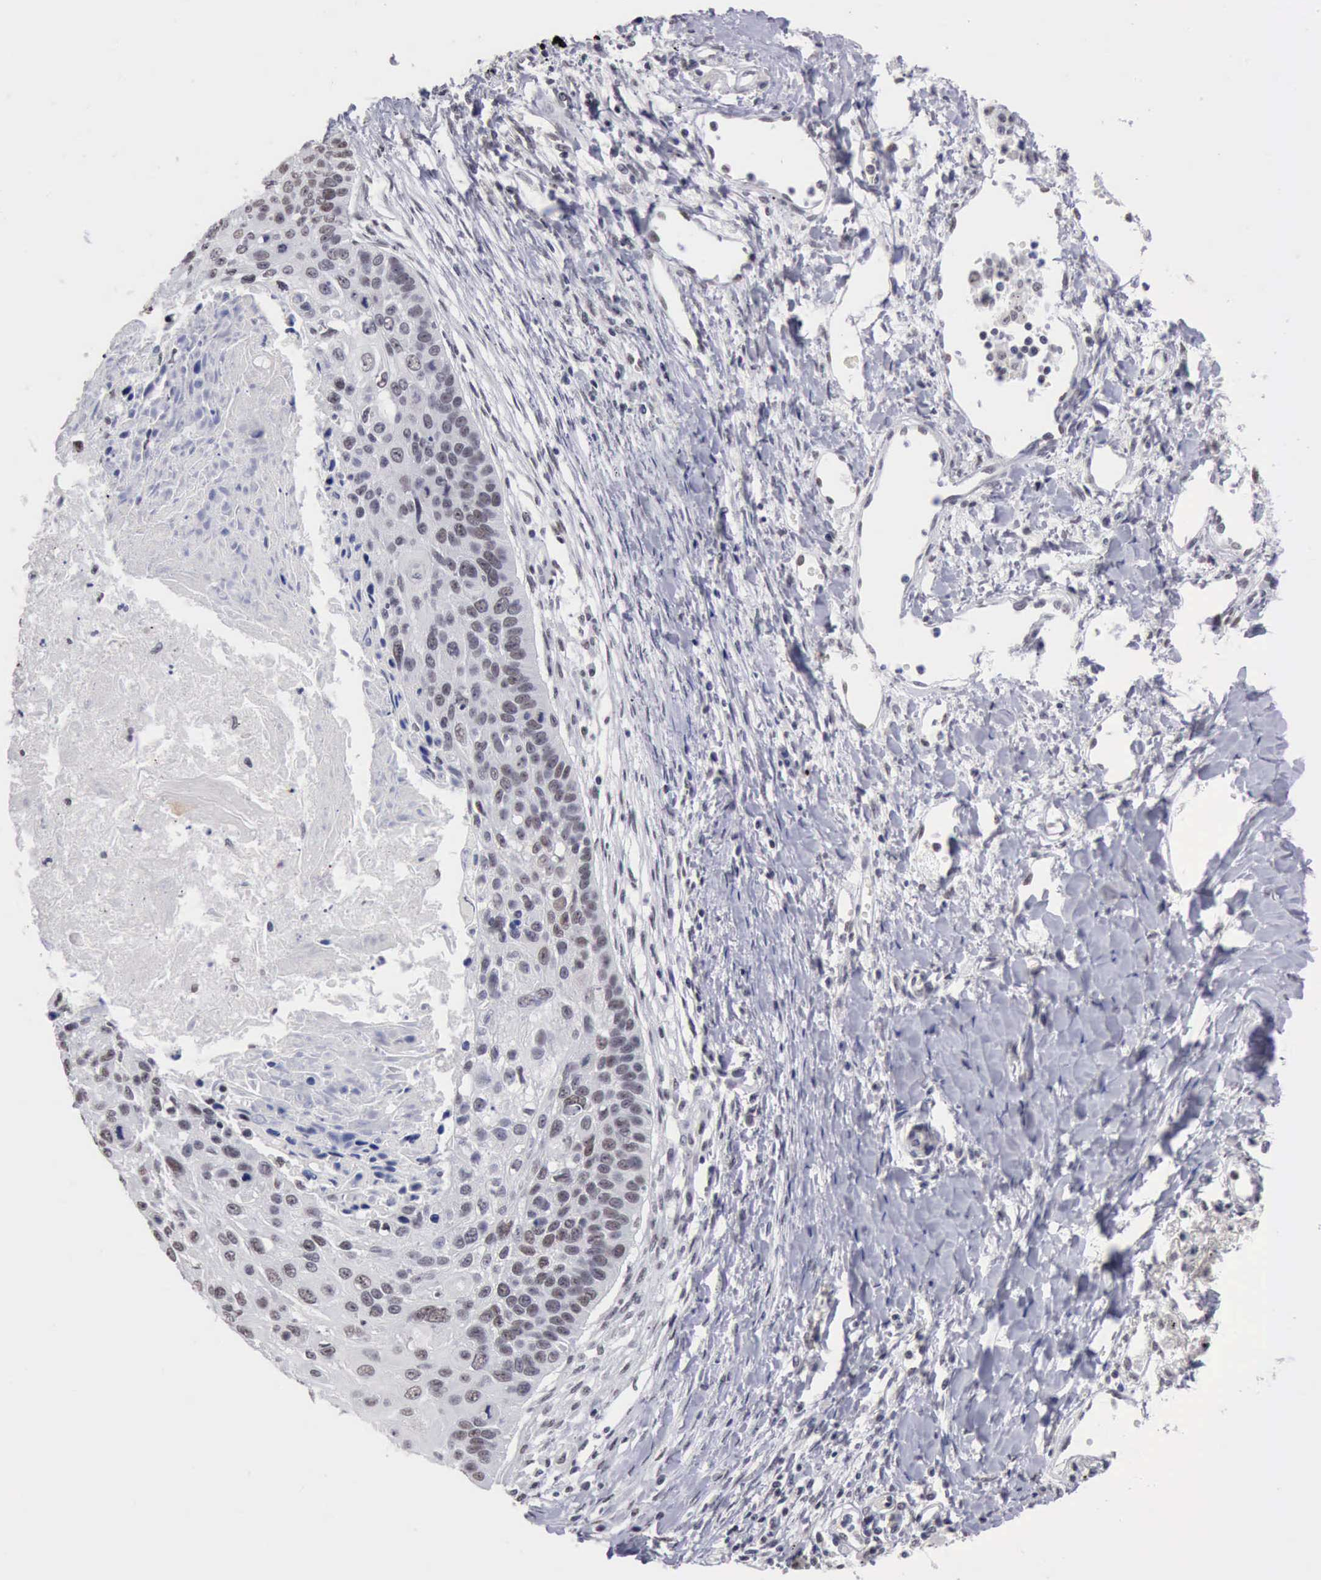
{"staining": {"intensity": "weak", "quantity": "<25%", "location": "nuclear"}, "tissue": "lung cancer", "cell_type": "Tumor cells", "image_type": "cancer", "snomed": [{"axis": "morphology", "description": "Squamous cell carcinoma, NOS"}, {"axis": "topography", "description": "Lung"}], "caption": "Protein analysis of lung squamous cell carcinoma reveals no significant expression in tumor cells.", "gene": "TAF1", "patient": {"sex": "male", "age": 71}}